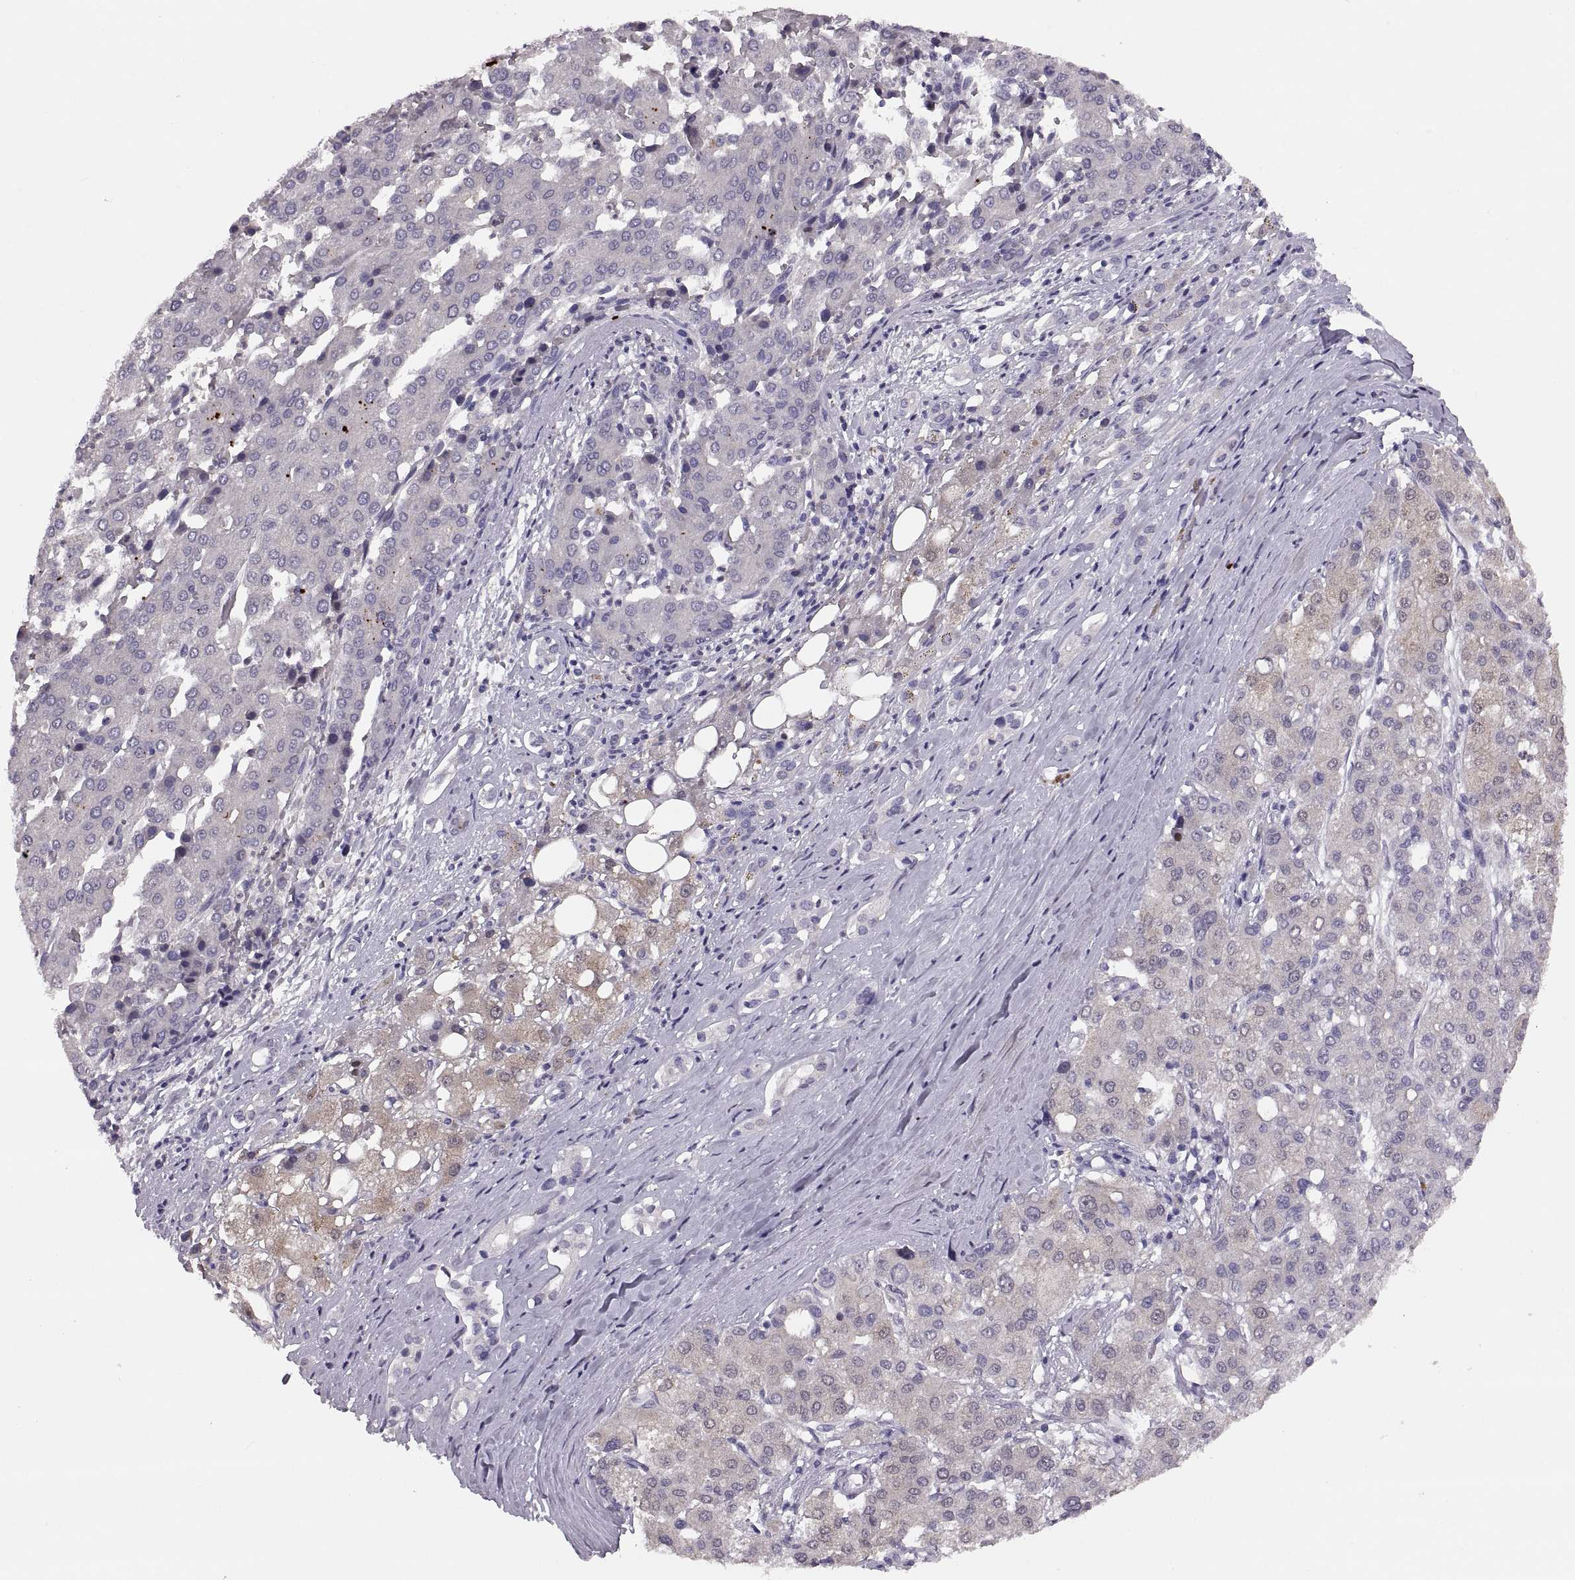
{"staining": {"intensity": "weak", "quantity": "25%-75%", "location": "cytoplasmic/membranous"}, "tissue": "liver cancer", "cell_type": "Tumor cells", "image_type": "cancer", "snomed": [{"axis": "morphology", "description": "Carcinoma, Hepatocellular, NOS"}, {"axis": "topography", "description": "Liver"}], "caption": "There is low levels of weak cytoplasmic/membranous positivity in tumor cells of liver cancer (hepatocellular carcinoma), as demonstrated by immunohistochemical staining (brown color).", "gene": "ADH6", "patient": {"sex": "male", "age": 65}}